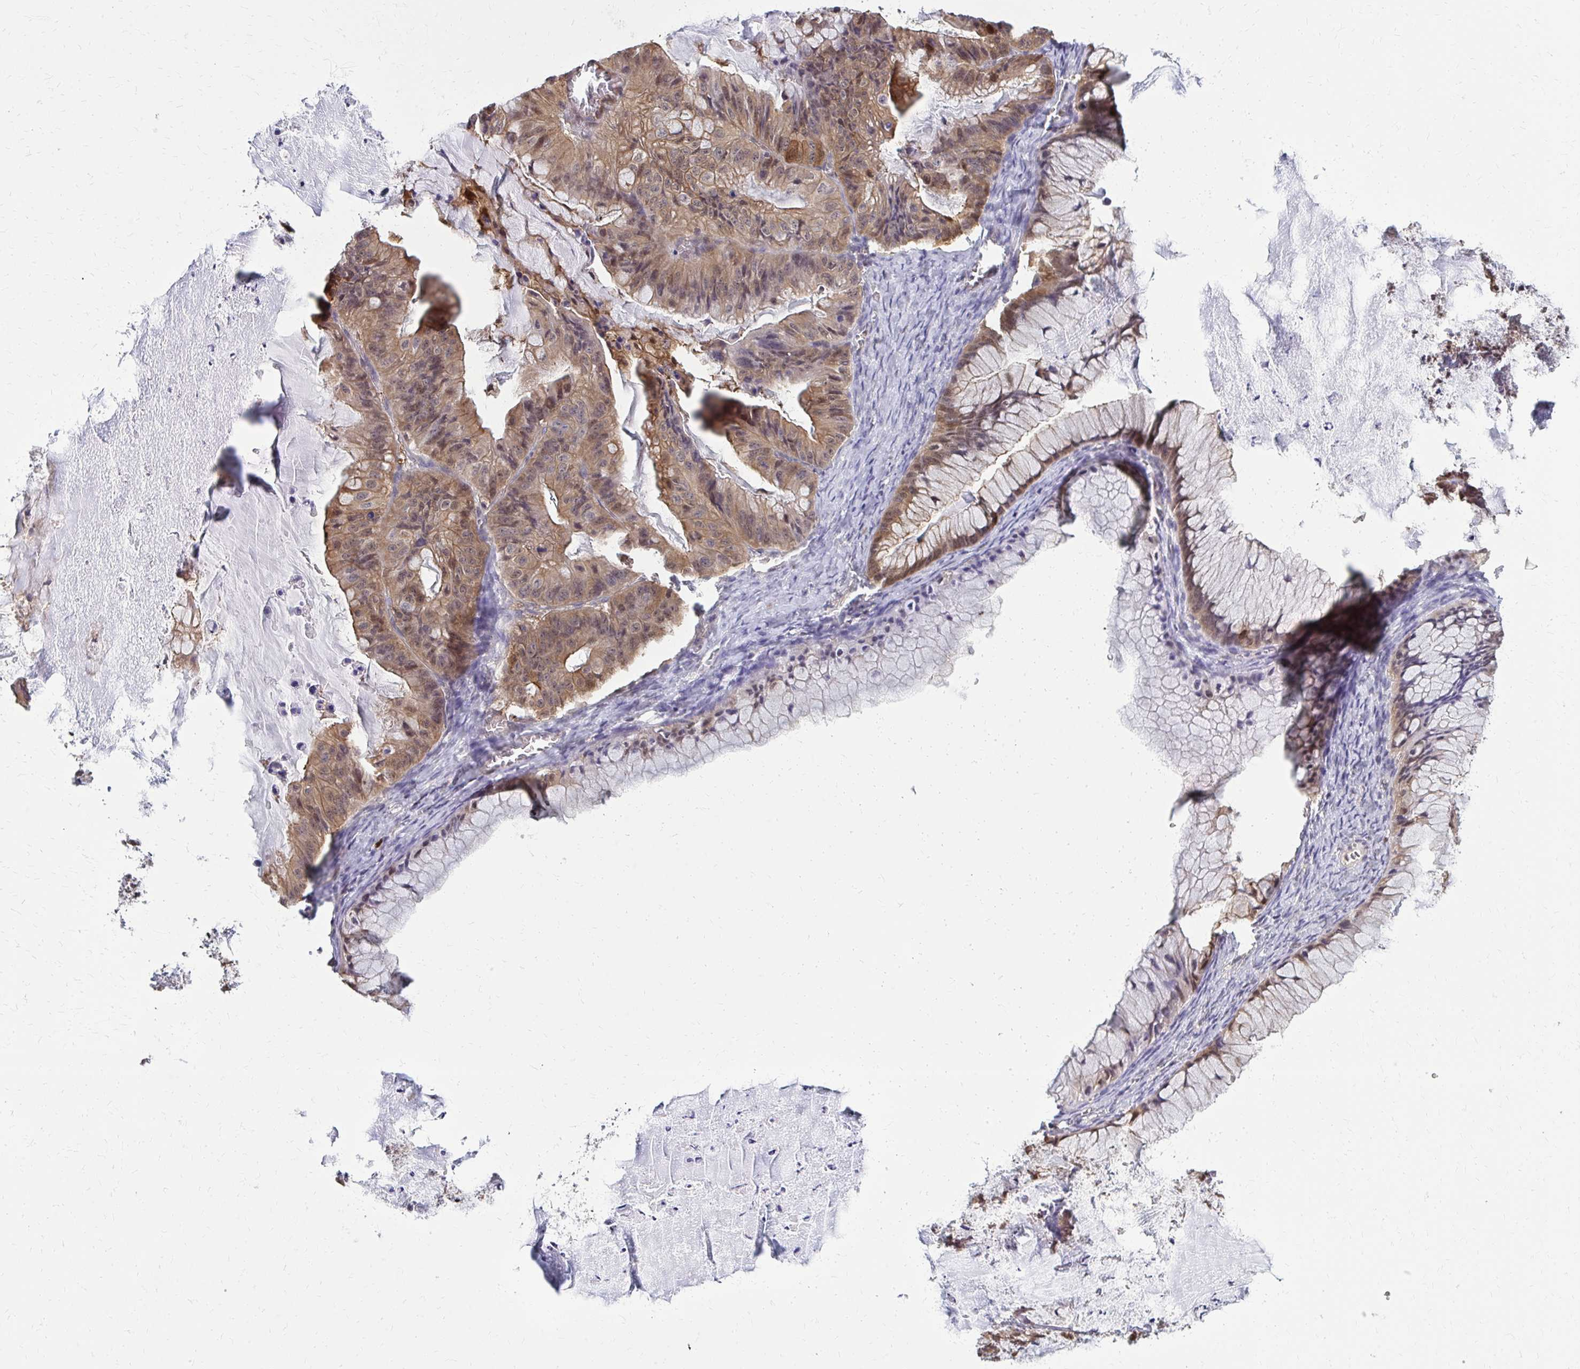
{"staining": {"intensity": "moderate", "quantity": ">75%", "location": "cytoplasmic/membranous"}, "tissue": "ovarian cancer", "cell_type": "Tumor cells", "image_type": "cancer", "snomed": [{"axis": "morphology", "description": "Cystadenocarcinoma, mucinous, NOS"}, {"axis": "topography", "description": "Ovary"}], "caption": "Ovarian cancer stained with a protein marker exhibits moderate staining in tumor cells.", "gene": "DBI", "patient": {"sex": "female", "age": 72}}